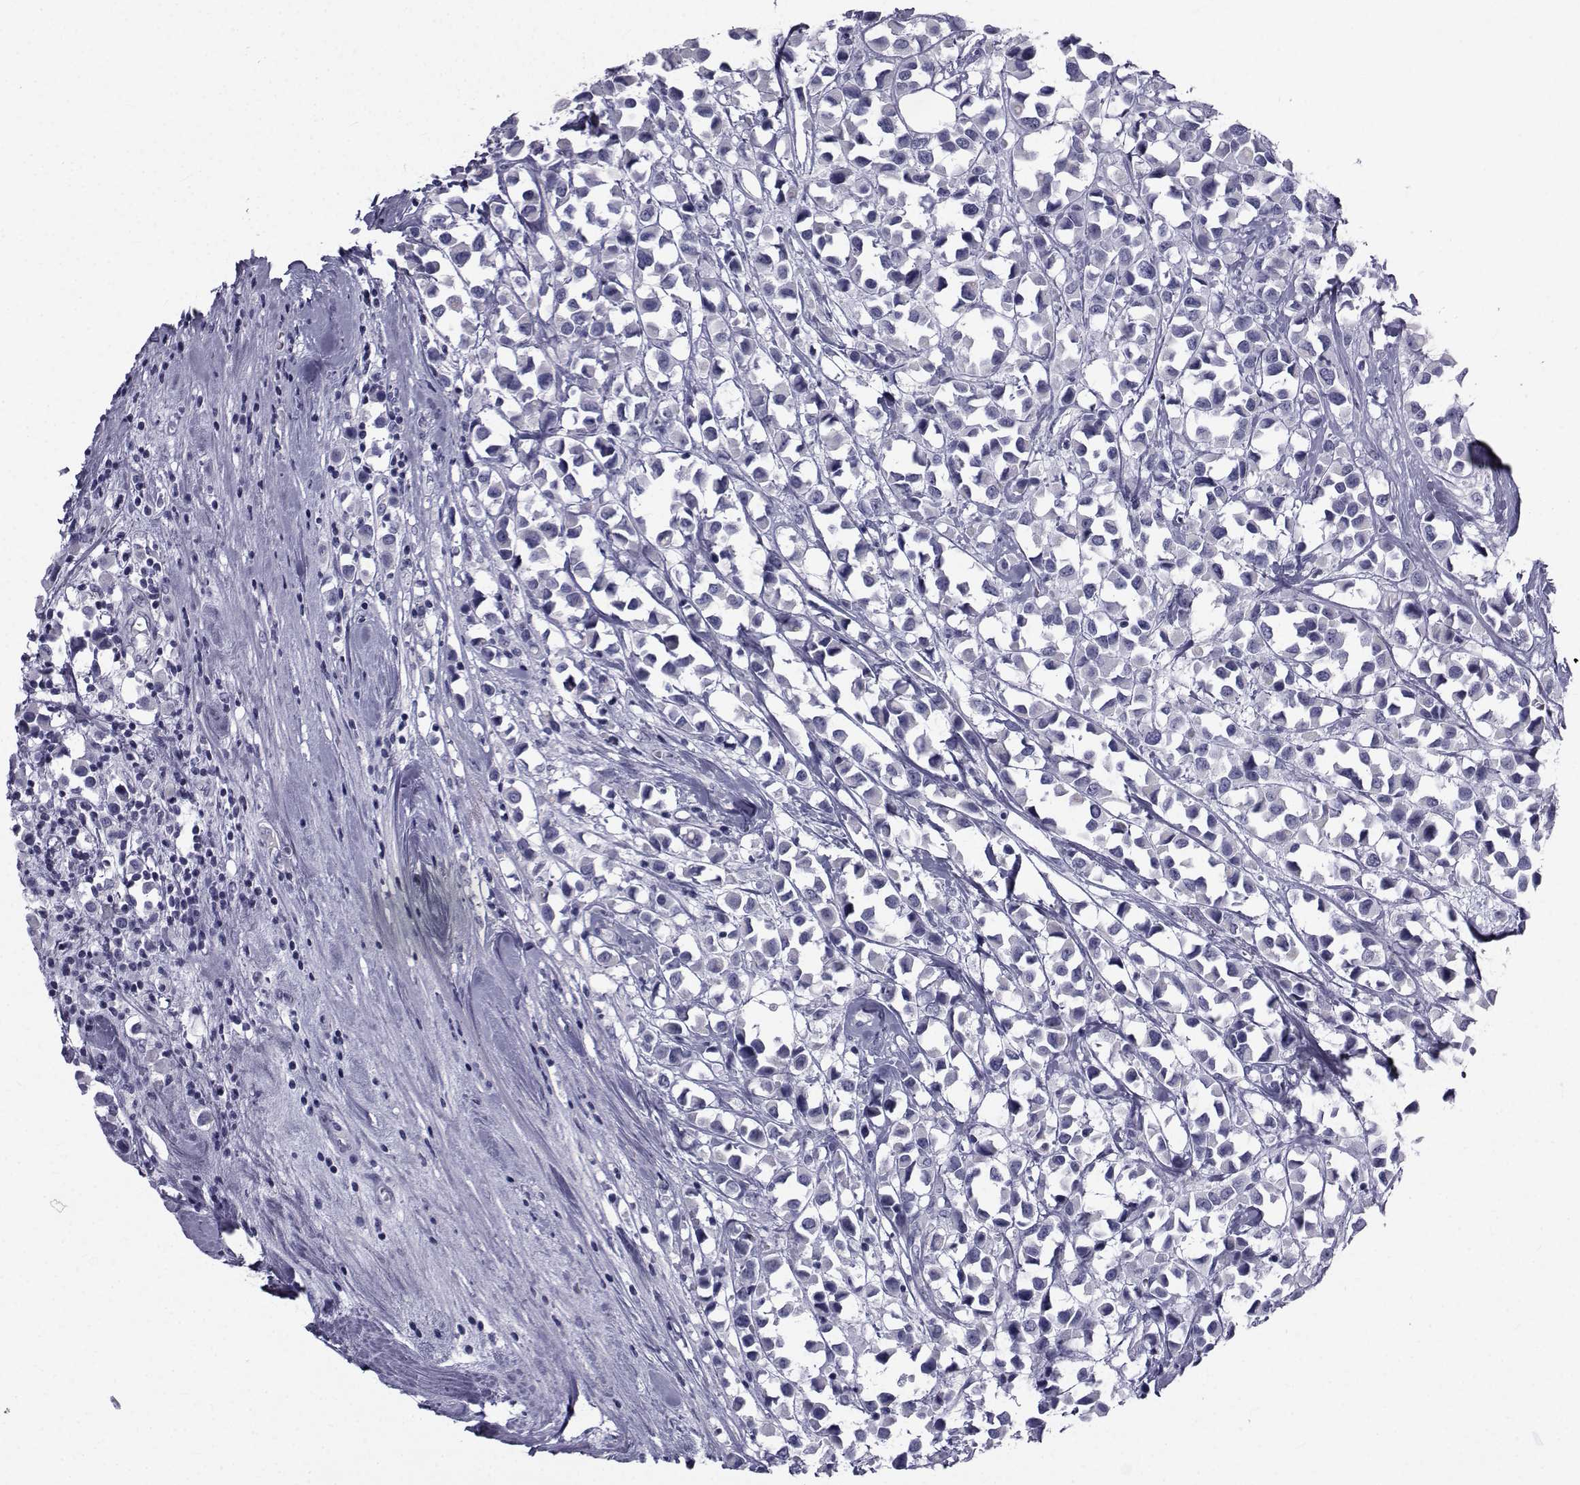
{"staining": {"intensity": "negative", "quantity": "none", "location": "none"}, "tissue": "breast cancer", "cell_type": "Tumor cells", "image_type": "cancer", "snomed": [{"axis": "morphology", "description": "Duct carcinoma"}, {"axis": "topography", "description": "Breast"}], "caption": "A photomicrograph of breast cancer (invasive ductal carcinoma) stained for a protein displays no brown staining in tumor cells.", "gene": "FDXR", "patient": {"sex": "female", "age": 61}}